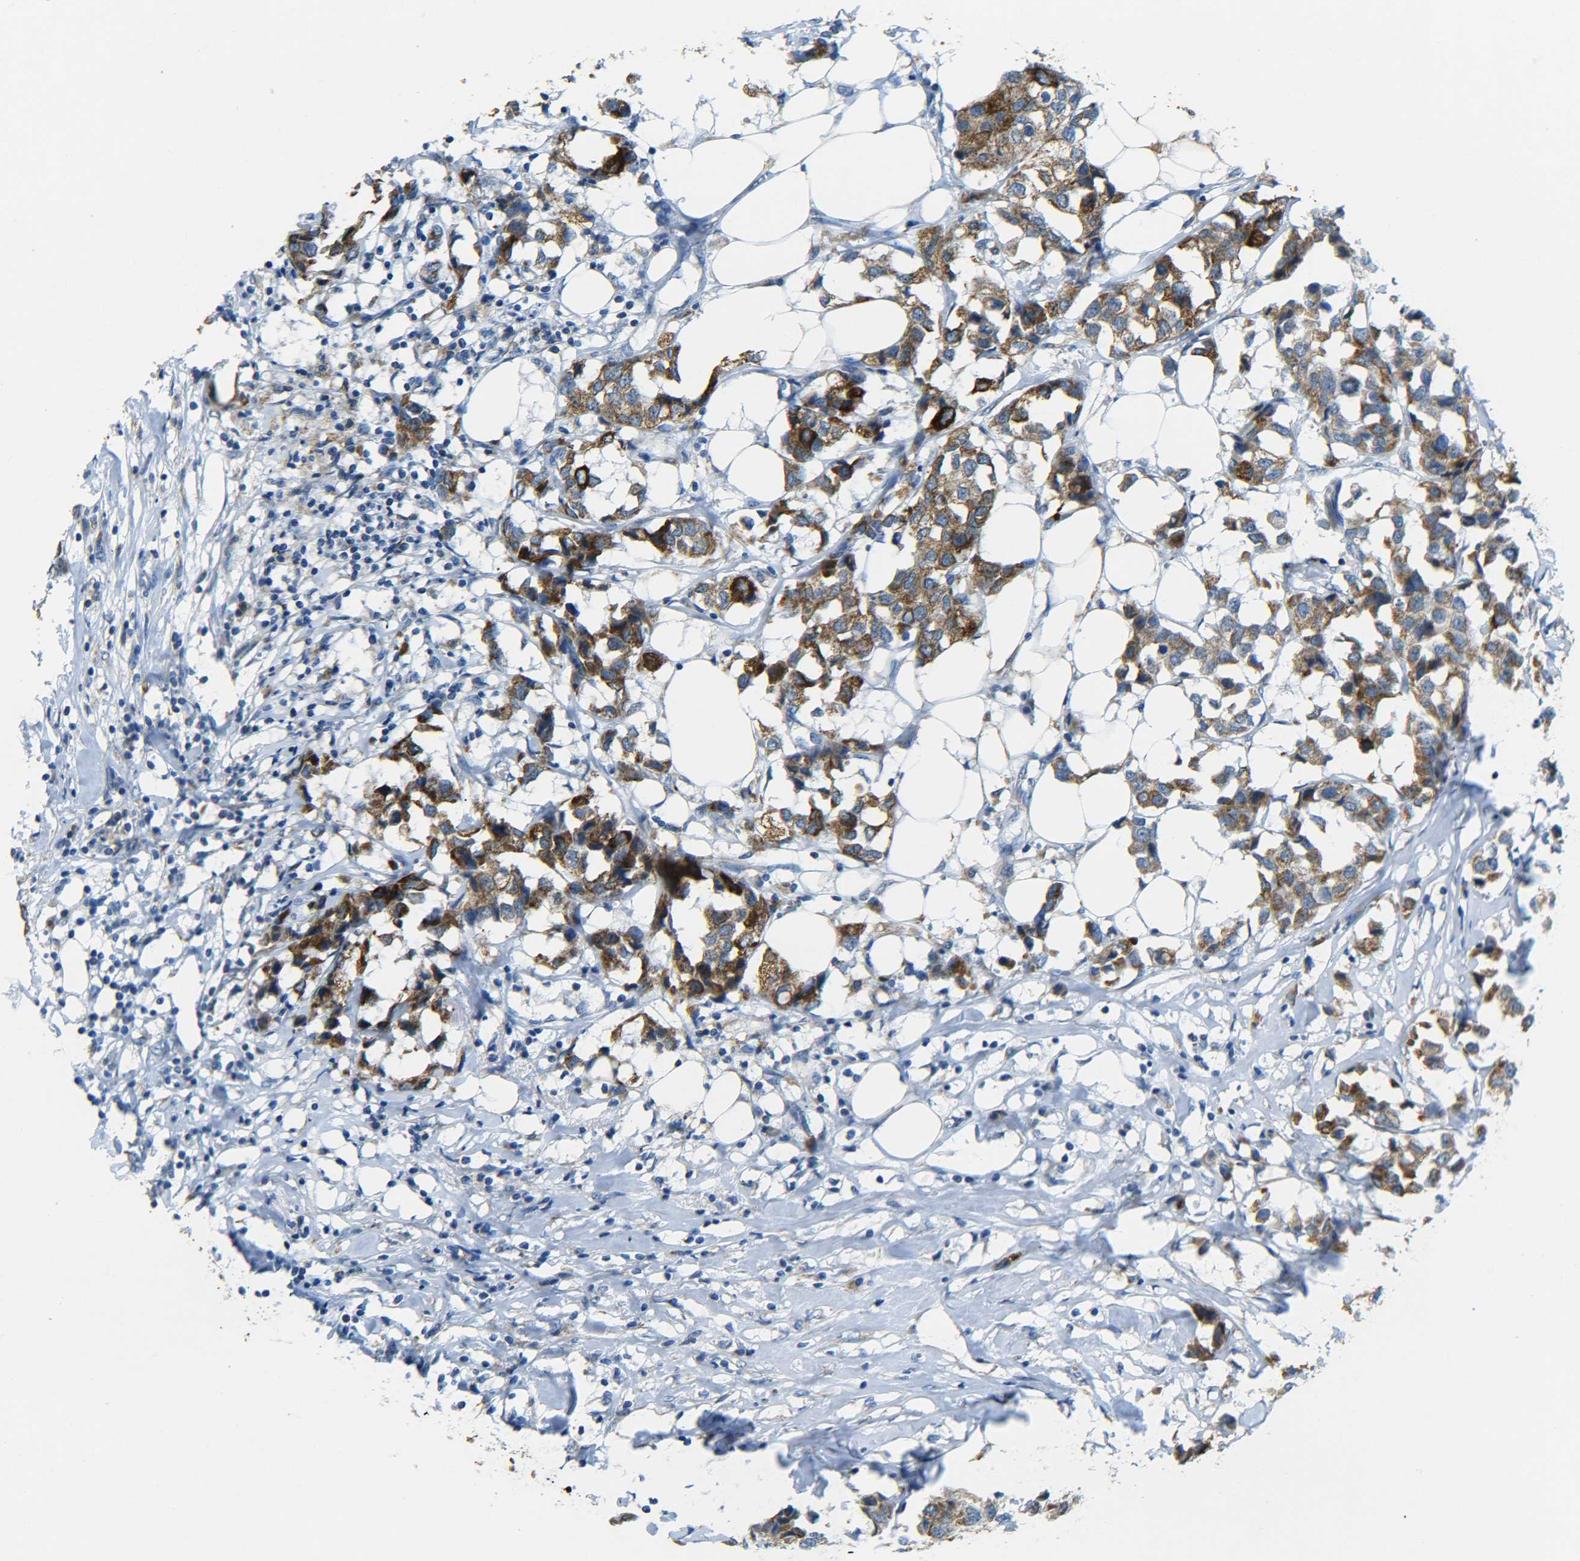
{"staining": {"intensity": "strong", "quantity": ">75%", "location": "cytoplasmic/membranous"}, "tissue": "breast cancer", "cell_type": "Tumor cells", "image_type": "cancer", "snomed": [{"axis": "morphology", "description": "Duct carcinoma"}, {"axis": "topography", "description": "Breast"}], "caption": "Intraductal carcinoma (breast) tissue displays strong cytoplasmic/membranous staining in about >75% of tumor cells, visualized by immunohistochemistry.", "gene": "CYB5R1", "patient": {"sex": "female", "age": 80}}